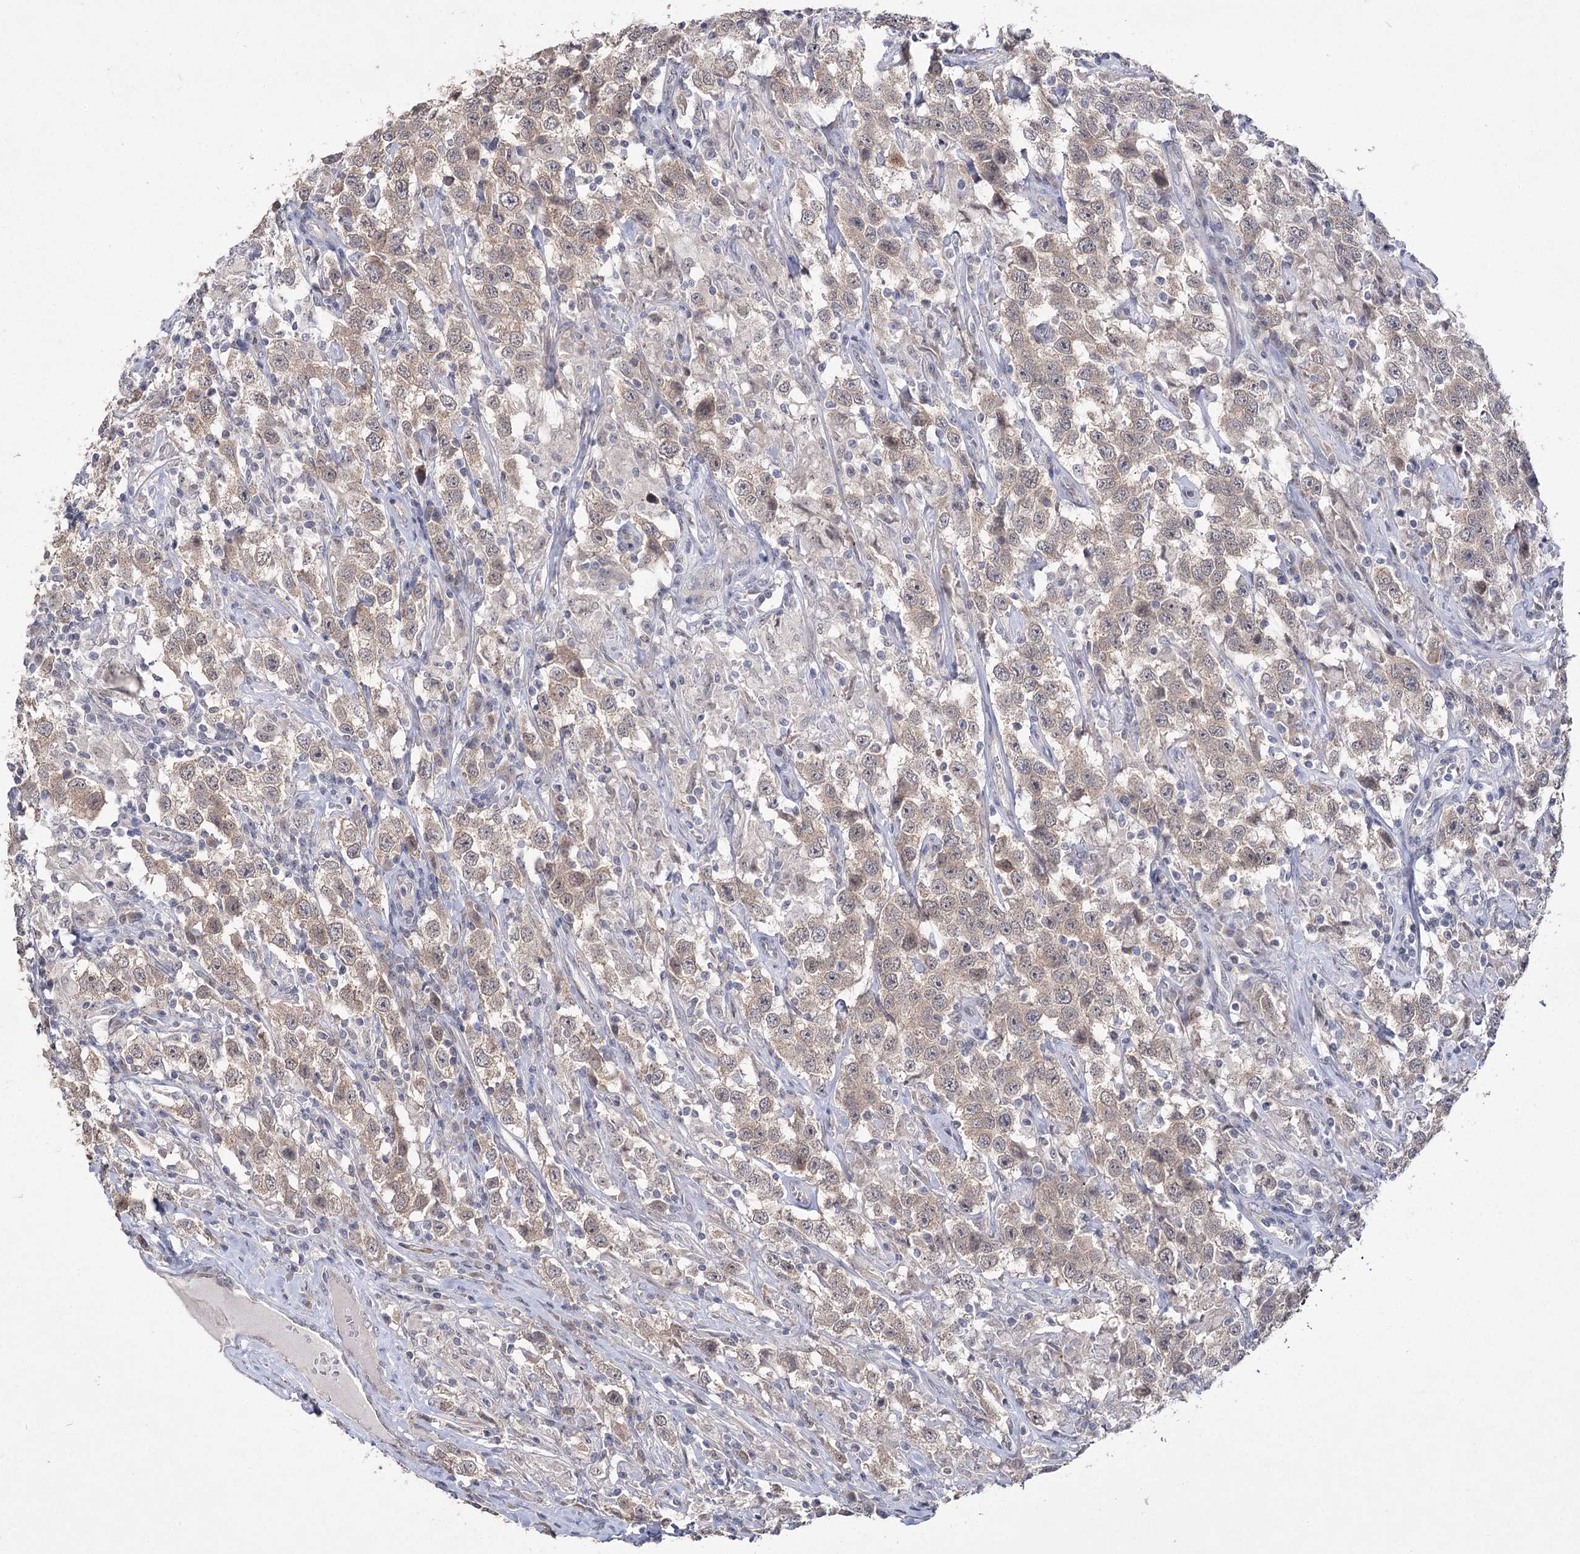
{"staining": {"intensity": "weak", "quantity": "25%-75%", "location": "cytoplasmic/membranous"}, "tissue": "testis cancer", "cell_type": "Tumor cells", "image_type": "cancer", "snomed": [{"axis": "morphology", "description": "Seminoma, NOS"}, {"axis": "topography", "description": "Testis"}], "caption": "Immunohistochemical staining of testis cancer exhibits low levels of weak cytoplasmic/membranous positivity in about 25%-75% of tumor cells.", "gene": "PHYHIPL", "patient": {"sex": "male", "age": 41}}